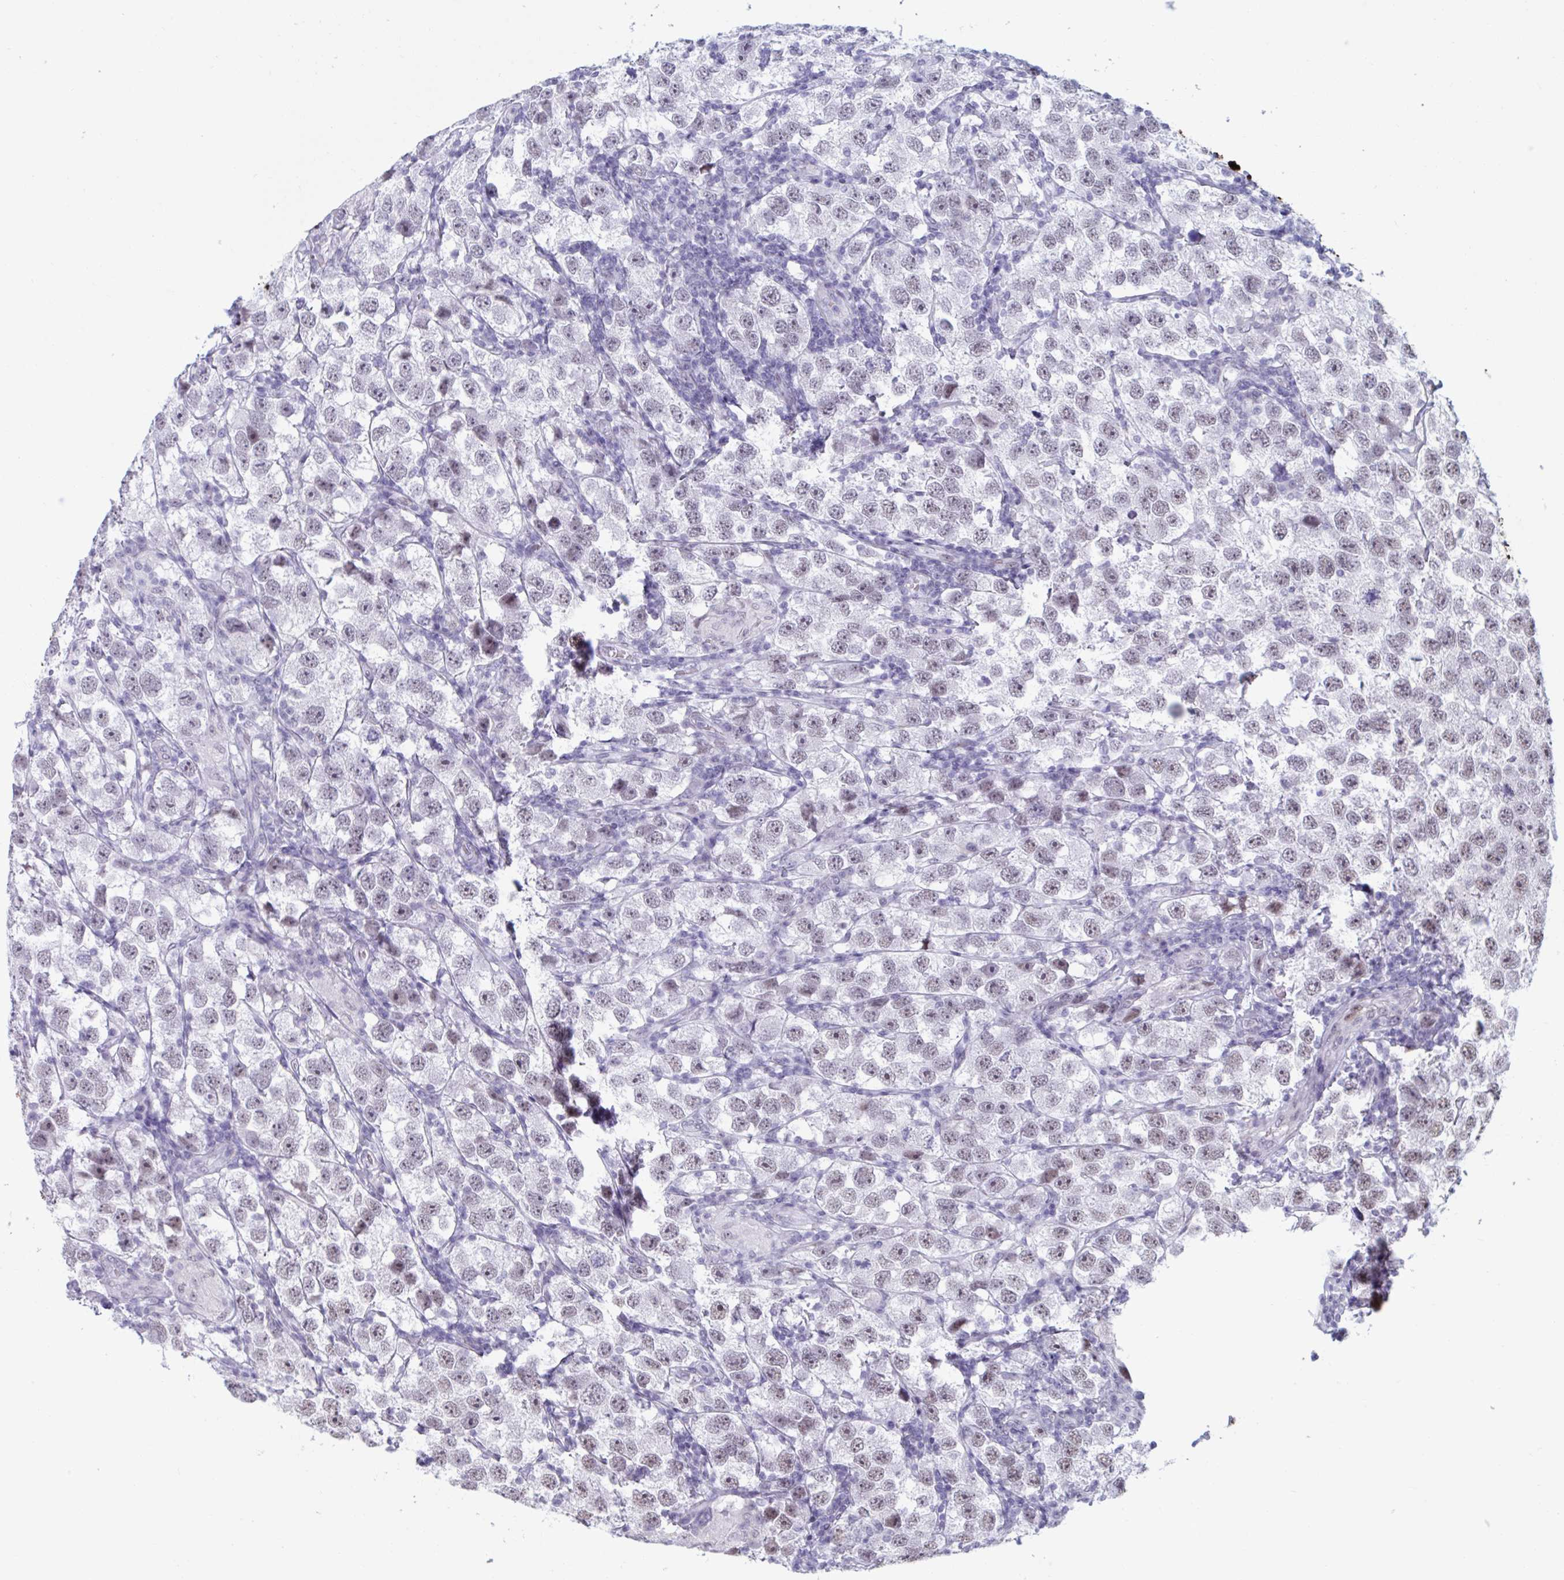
{"staining": {"intensity": "weak", "quantity": "25%-75%", "location": "nuclear"}, "tissue": "testis cancer", "cell_type": "Tumor cells", "image_type": "cancer", "snomed": [{"axis": "morphology", "description": "Seminoma, NOS"}, {"axis": "topography", "description": "Testis"}], "caption": "This is an image of immunohistochemistry staining of testis cancer (seminoma), which shows weak staining in the nuclear of tumor cells.", "gene": "HSD17B6", "patient": {"sex": "male", "age": 26}}